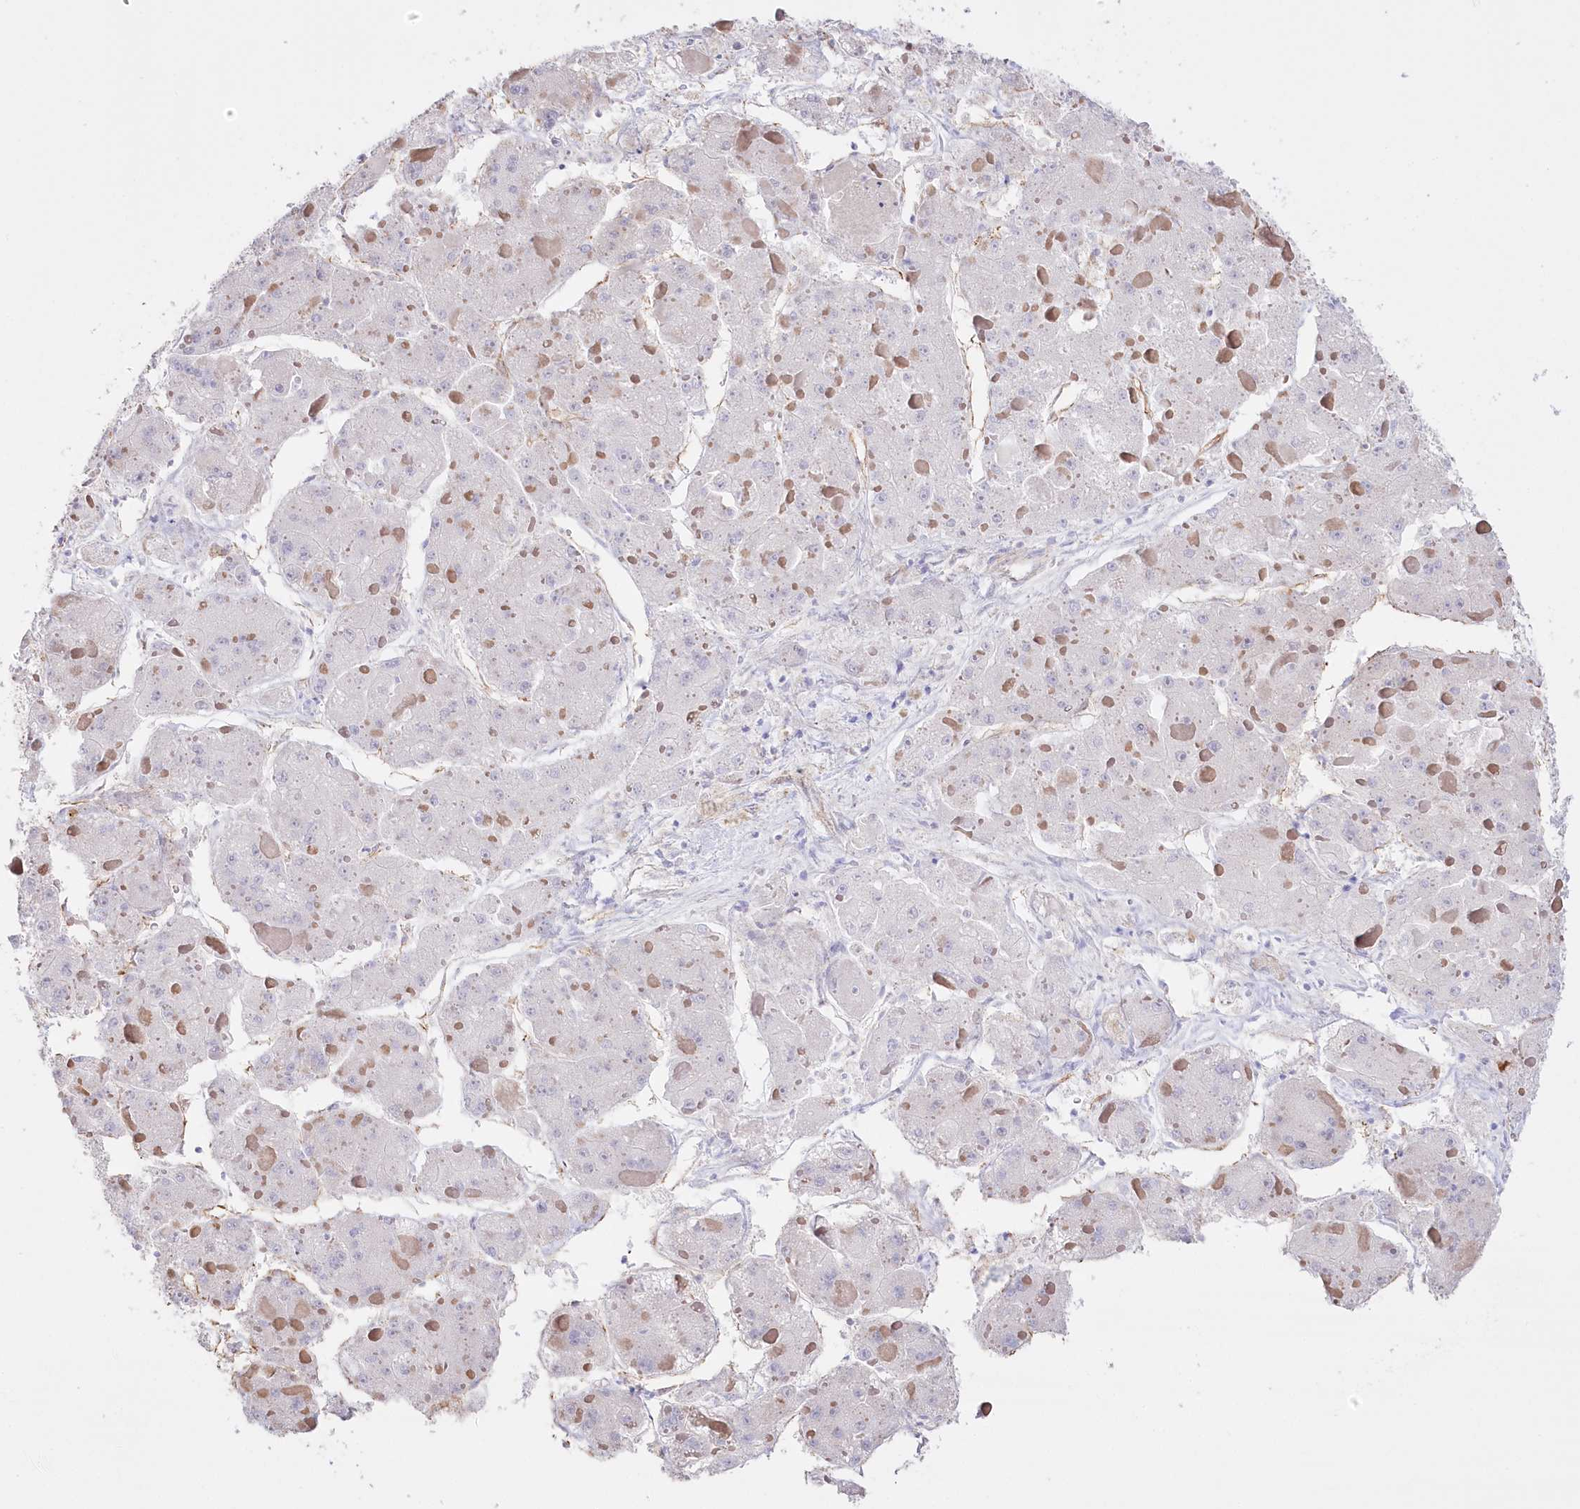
{"staining": {"intensity": "negative", "quantity": "none", "location": "none"}, "tissue": "liver cancer", "cell_type": "Tumor cells", "image_type": "cancer", "snomed": [{"axis": "morphology", "description": "Carcinoma, Hepatocellular, NOS"}, {"axis": "topography", "description": "Liver"}], "caption": "This is an immunohistochemistry (IHC) image of liver cancer. There is no staining in tumor cells.", "gene": "SLC39A10", "patient": {"sex": "female", "age": 73}}